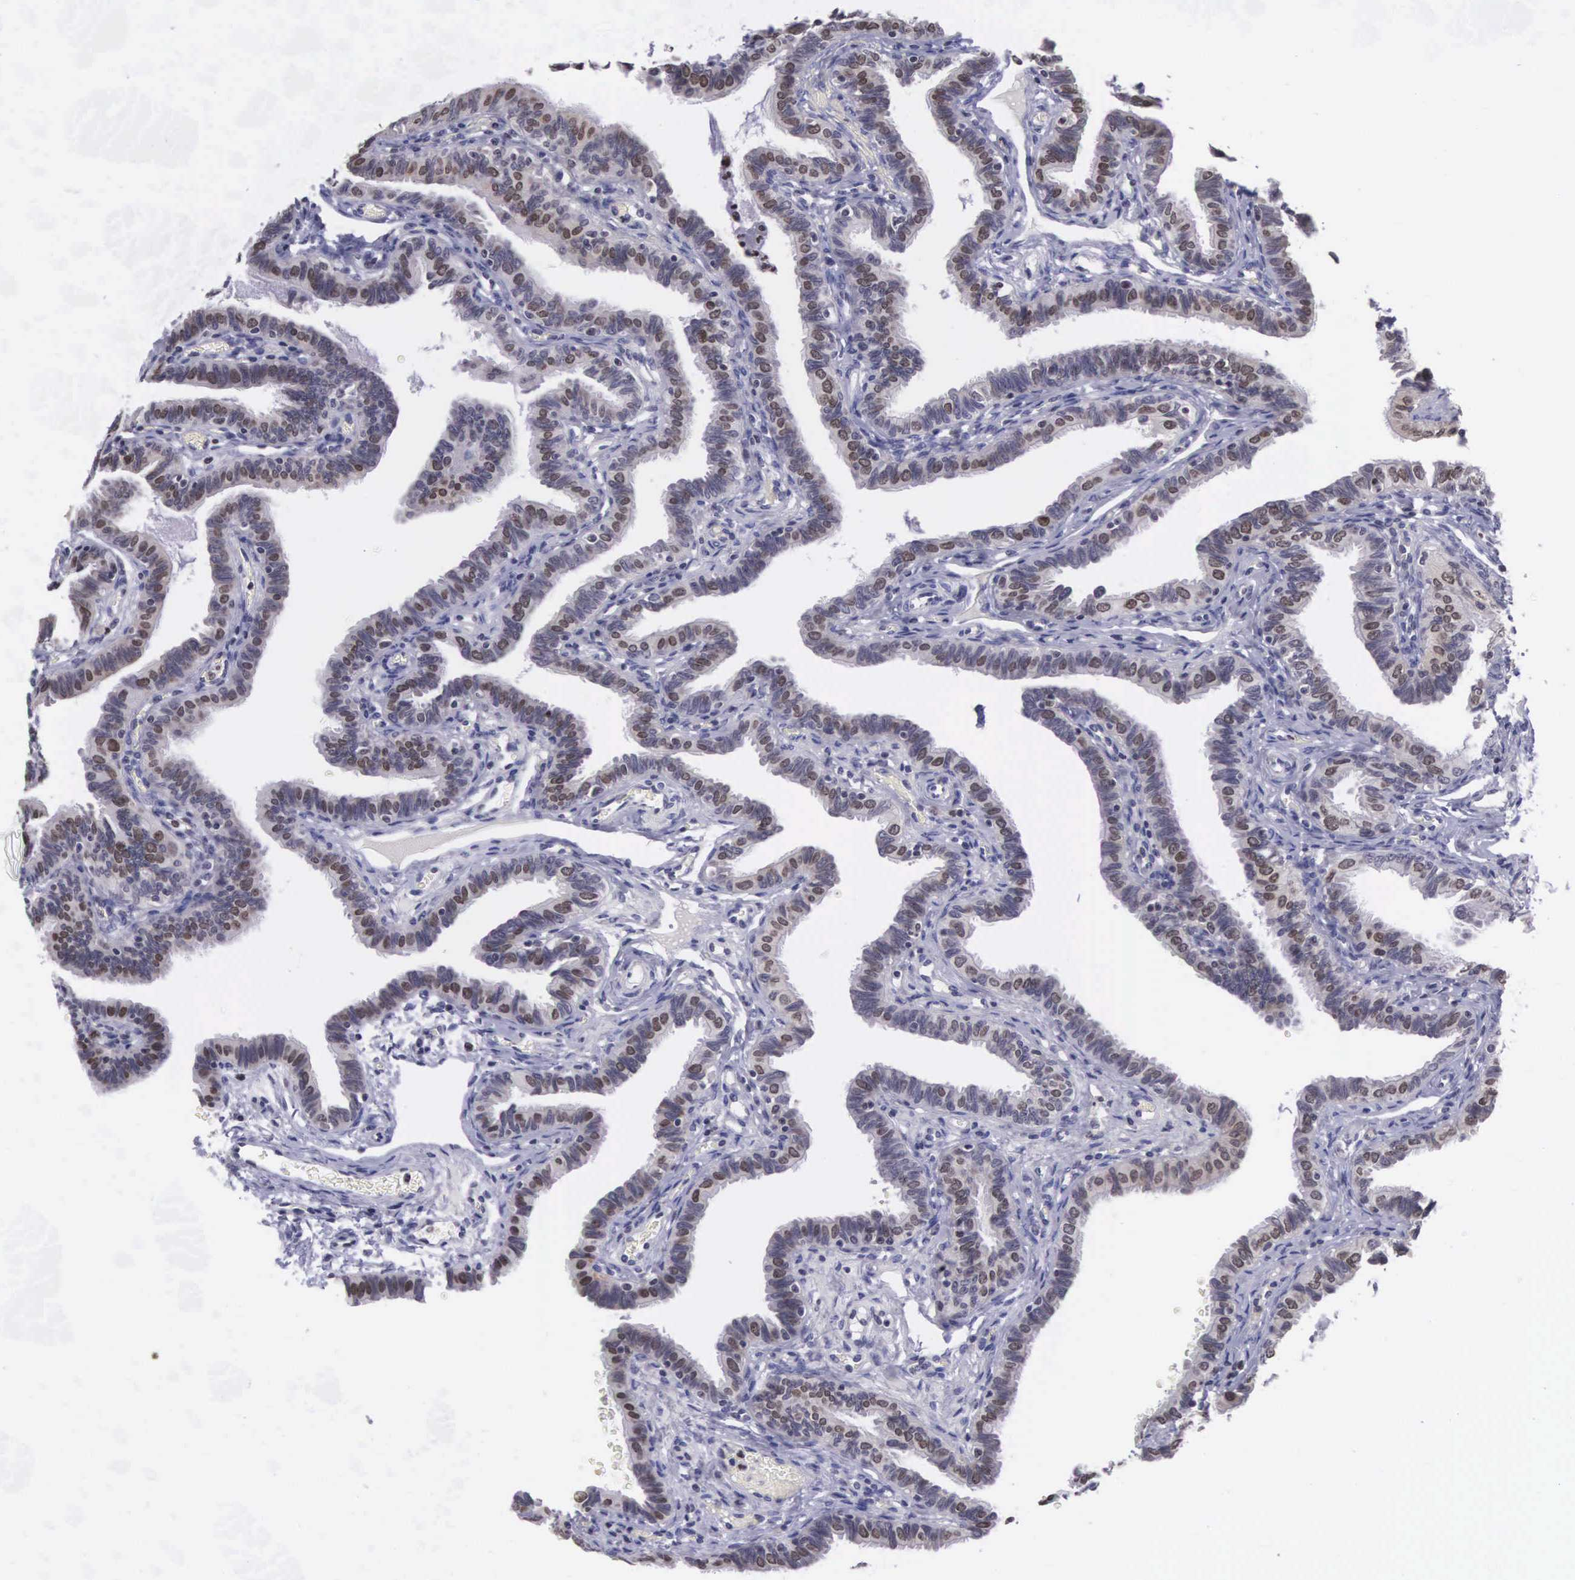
{"staining": {"intensity": "weak", "quantity": ">75%", "location": "nuclear"}, "tissue": "fallopian tube", "cell_type": "Glandular cells", "image_type": "normal", "snomed": [{"axis": "morphology", "description": "Normal tissue, NOS"}, {"axis": "topography", "description": "Fallopian tube"}], "caption": "IHC (DAB) staining of normal fallopian tube exhibits weak nuclear protein staining in approximately >75% of glandular cells. The staining was performed using DAB, with brown indicating positive protein expression. Nuclei are stained blue with hematoxylin.", "gene": "VRK1", "patient": {"sex": "female", "age": 38}}